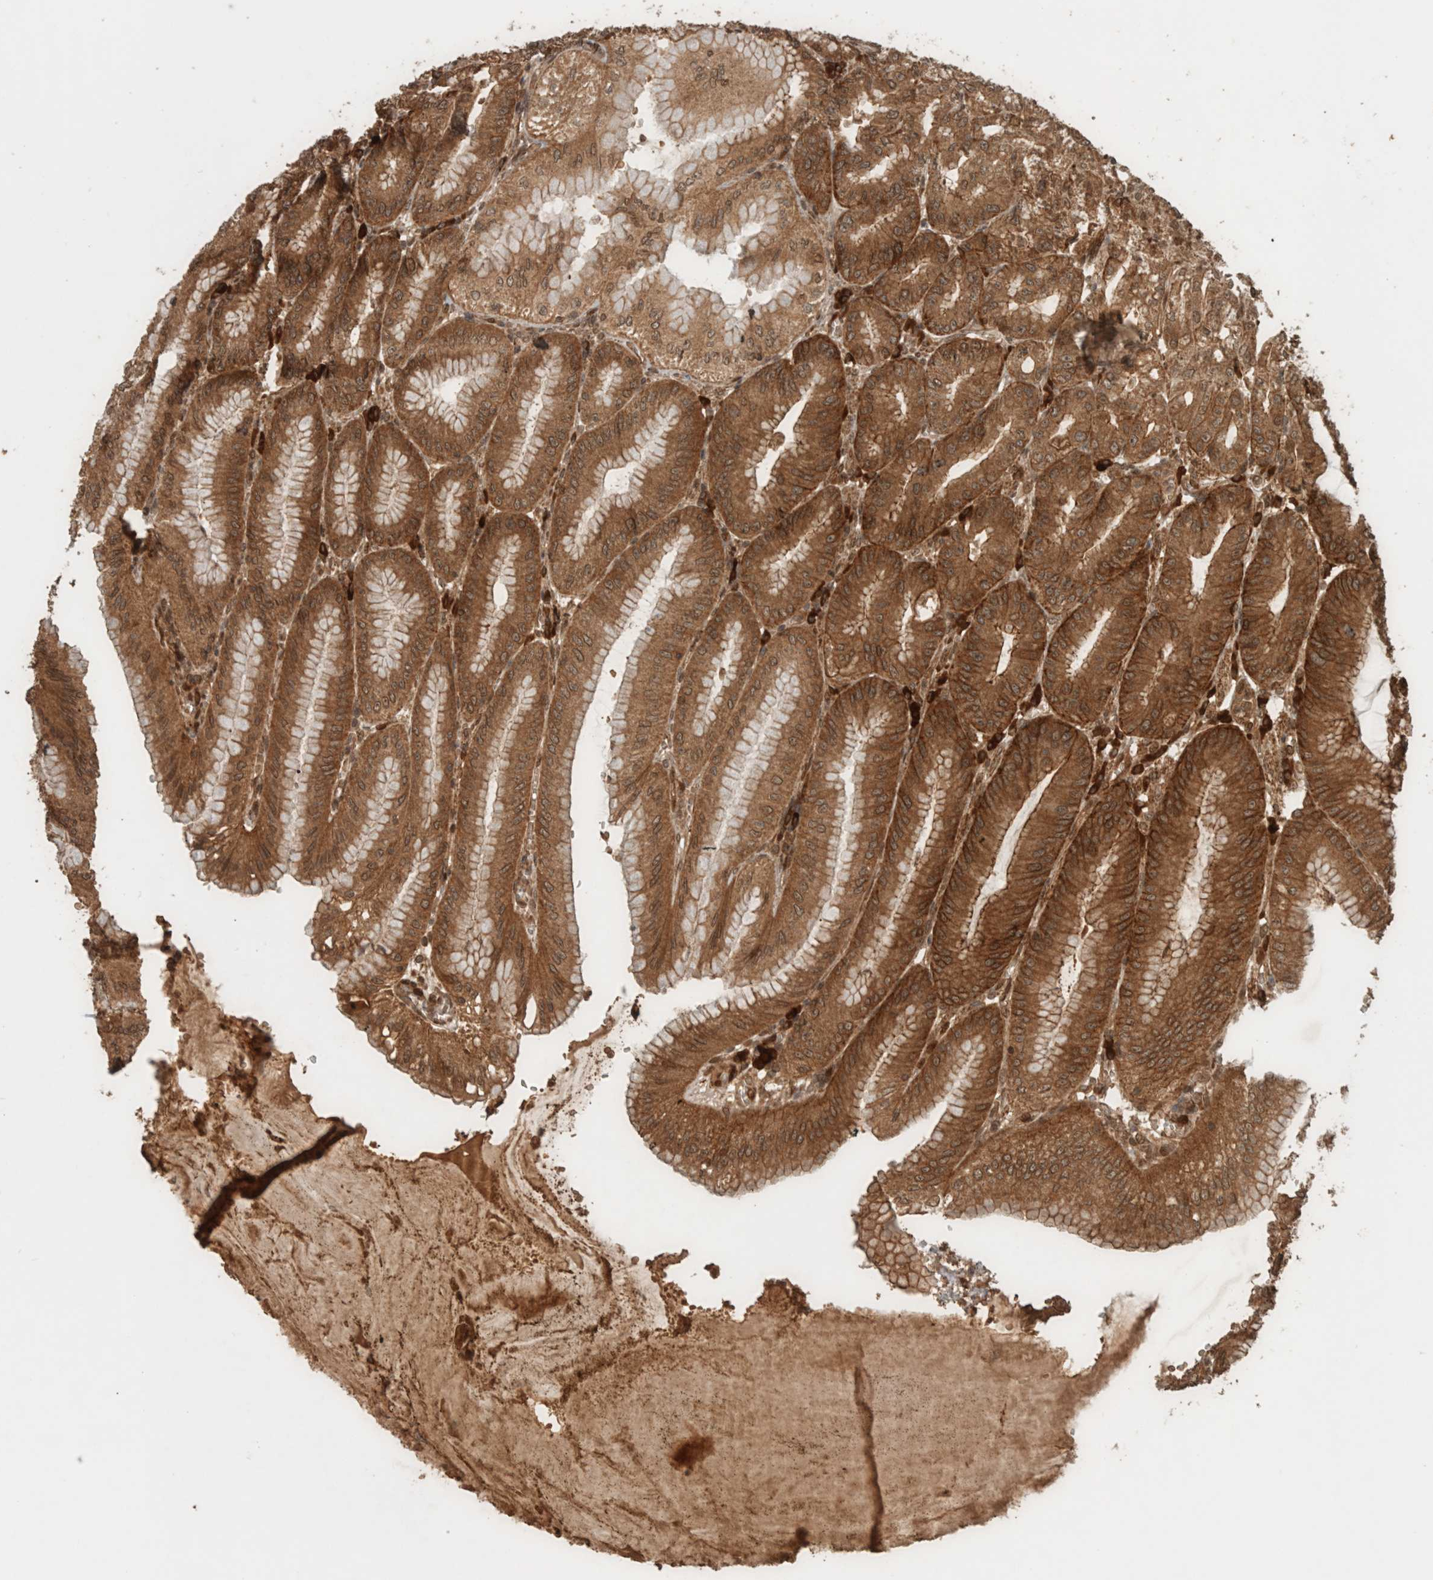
{"staining": {"intensity": "strong", "quantity": ">75%", "location": "cytoplasmic/membranous,nuclear"}, "tissue": "stomach", "cell_type": "Glandular cells", "image_type": "normal", "snomed": [{"axis": "morphology", "description": "Normal tissue, NOS"}, {"axis": "topography", "description": "Stomach, lower"}], "caption": "This micrograph exhibits normal stomach stained with immunohistochemistry (IHC) to label a protein in brown. The cytoplasmic/membranous,nuclear of glandular cells show strong positivity for the protein. Nuclei are counter-stained blue.", "gene": "CNTROB", "patient": {"sex": "male", "age": 71}}